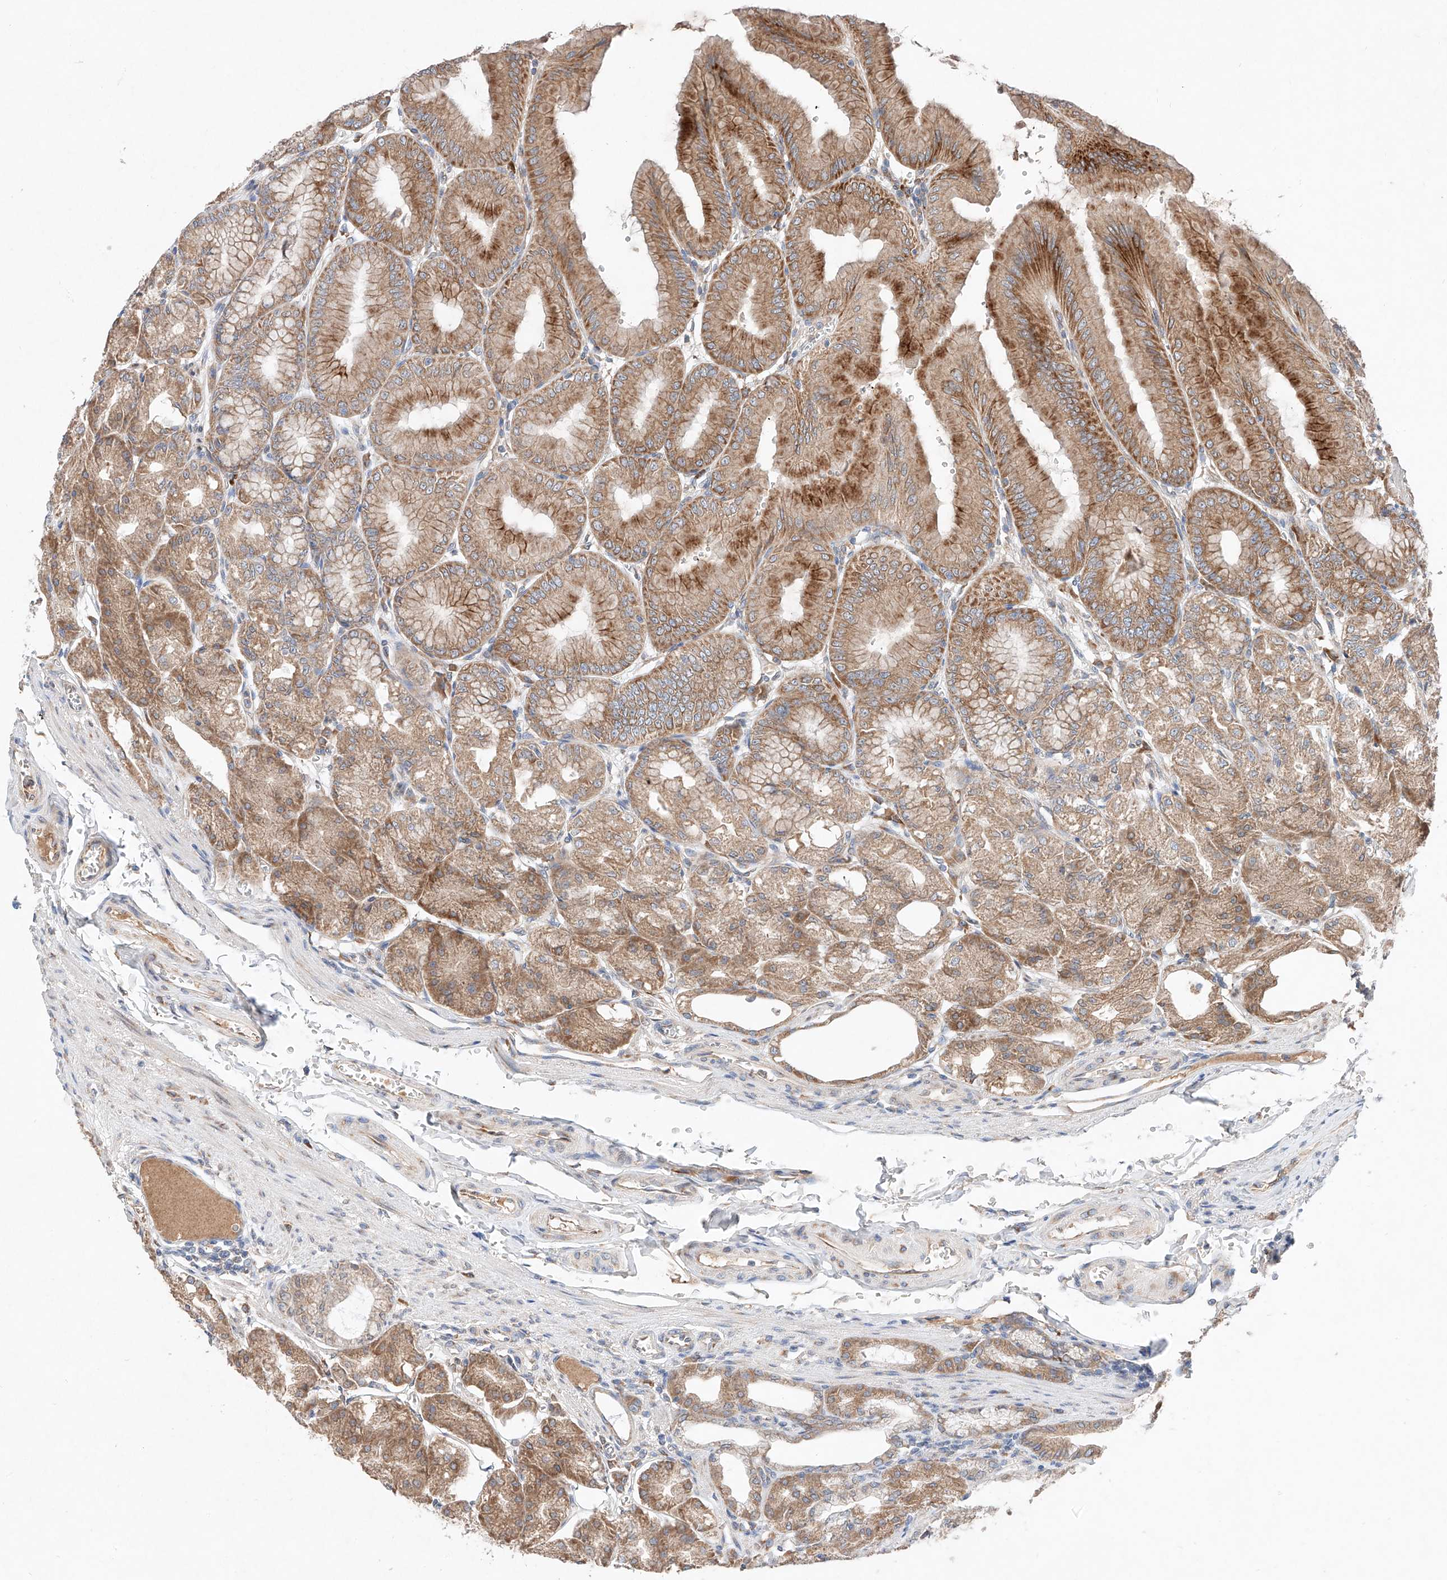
{"staining": {"intensity": "moderate", "quantity": ">75%", "location": "cytoplasmic/membranous"}, "tissue": "stomach", "cell_type": "Glandular cells", "image_type": "normal", "snomed": [{"axis": "morphology", "description": "Normal tissue, NOS"}, {"axis": "topography", "description": "Stomach, lower"}], "caption": "An IHC photomicrograph of normal tissue is shown. Protein staining in brown shows moderate cytoplasmic/membranous positivity in stomach within glandular cells. The staining is performed using DAB brown chromogen to label protein expression. The nuclei are counter-stained blue using hematoxylin.", "gene": "FASTK", "patient": {"sex": "male", "age": 71}}